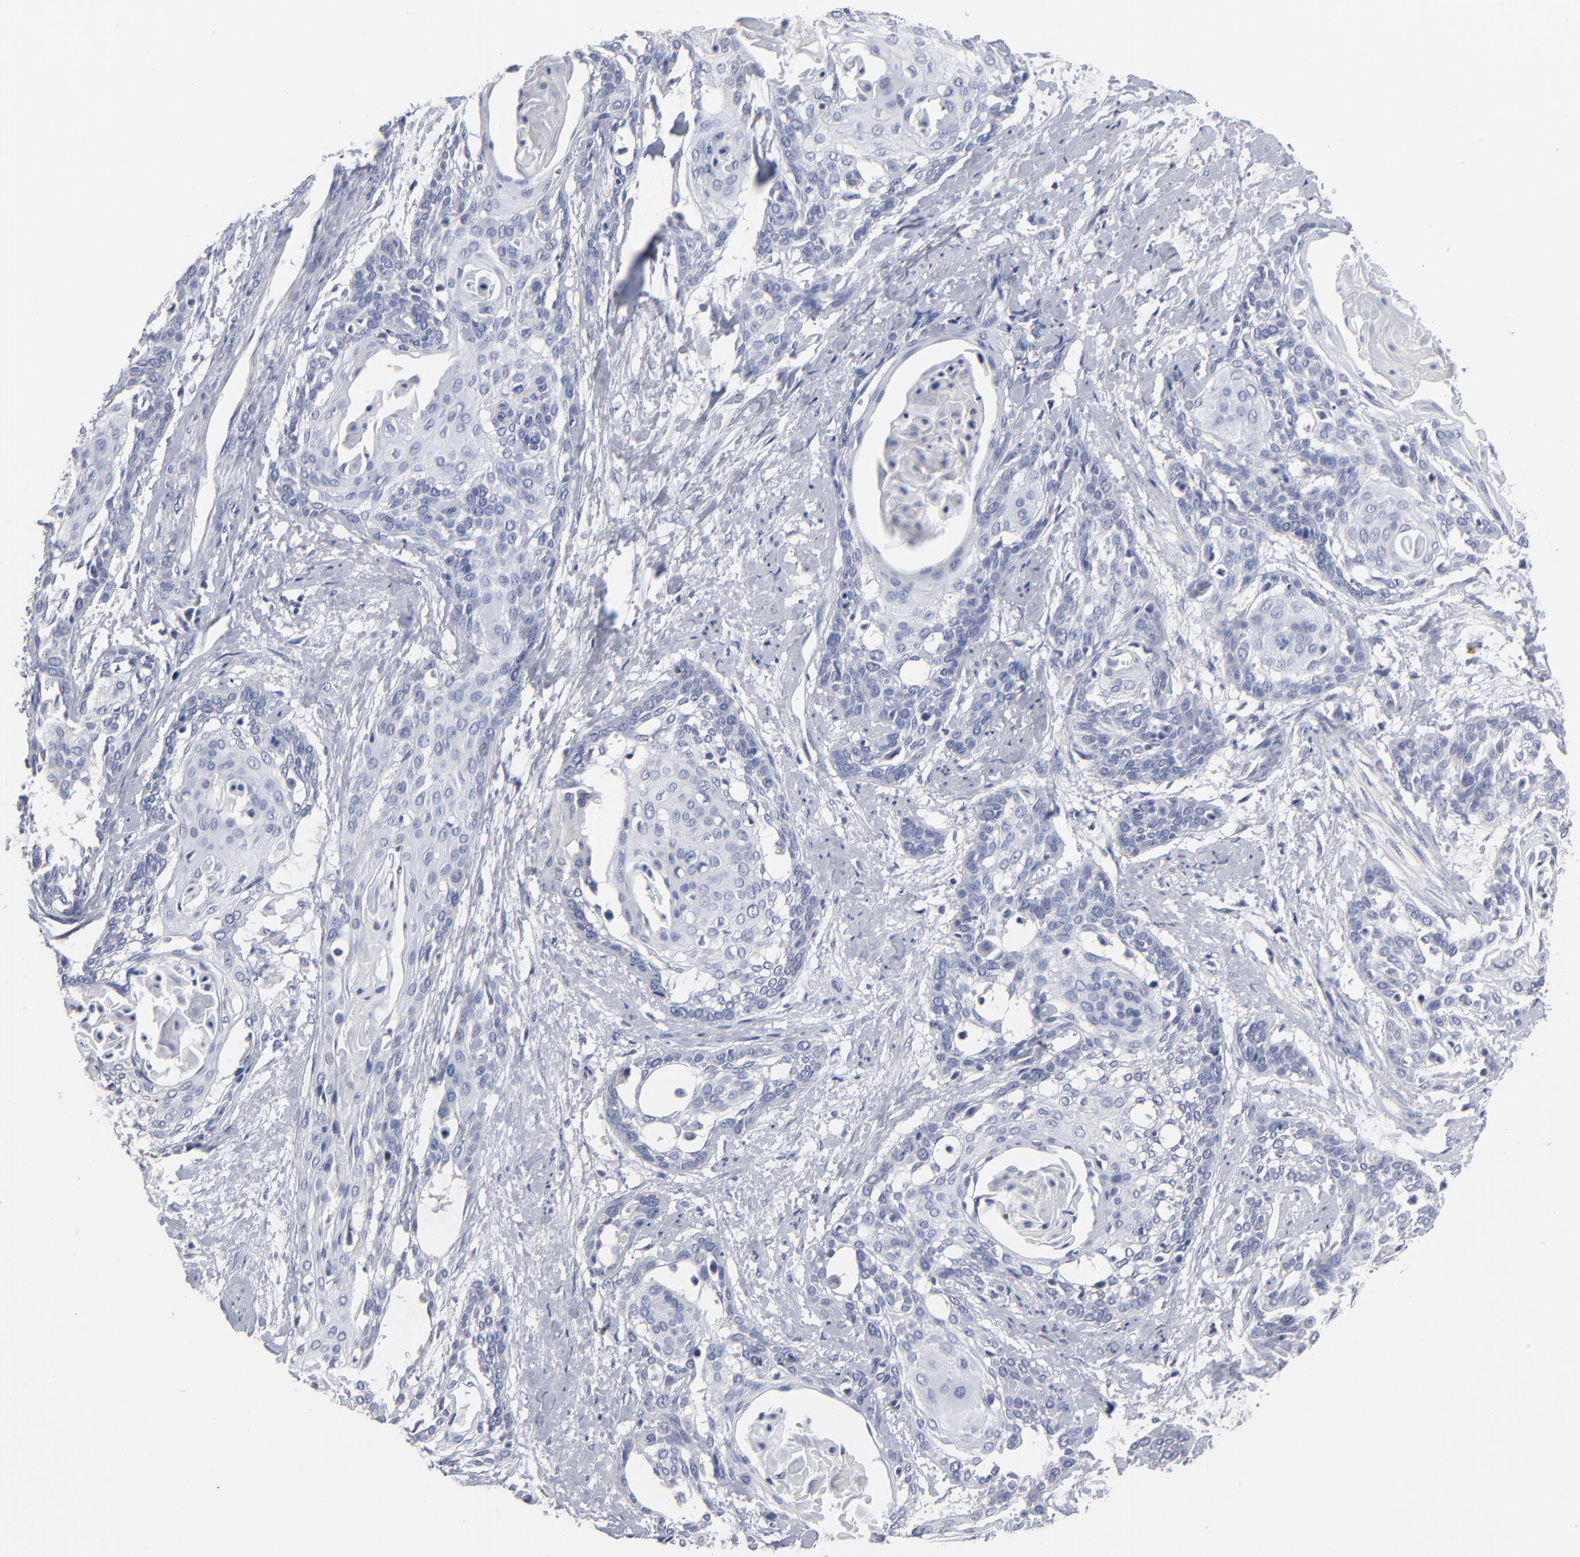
{"staining": {"intensity": "negative", "quantity": "none", "location": "none"}, "tissue": "cervical cancer", "cell_type": "Tumor cells", "image_type": "cancer", "snomed": [{"axis": "morphology", "description": "Squamous cell carcinoma, NOS"}, {"axis": "topography", "description": "Cervix"}], "caption": "DAB (3,3'-diaminobenzidine) immunohistochemical staining of cervical squamous cell carcinoma reveals no significant expression in tumor cells.", "gene": "RPH3A", "patient": {"sex": "female", "age": 57}}